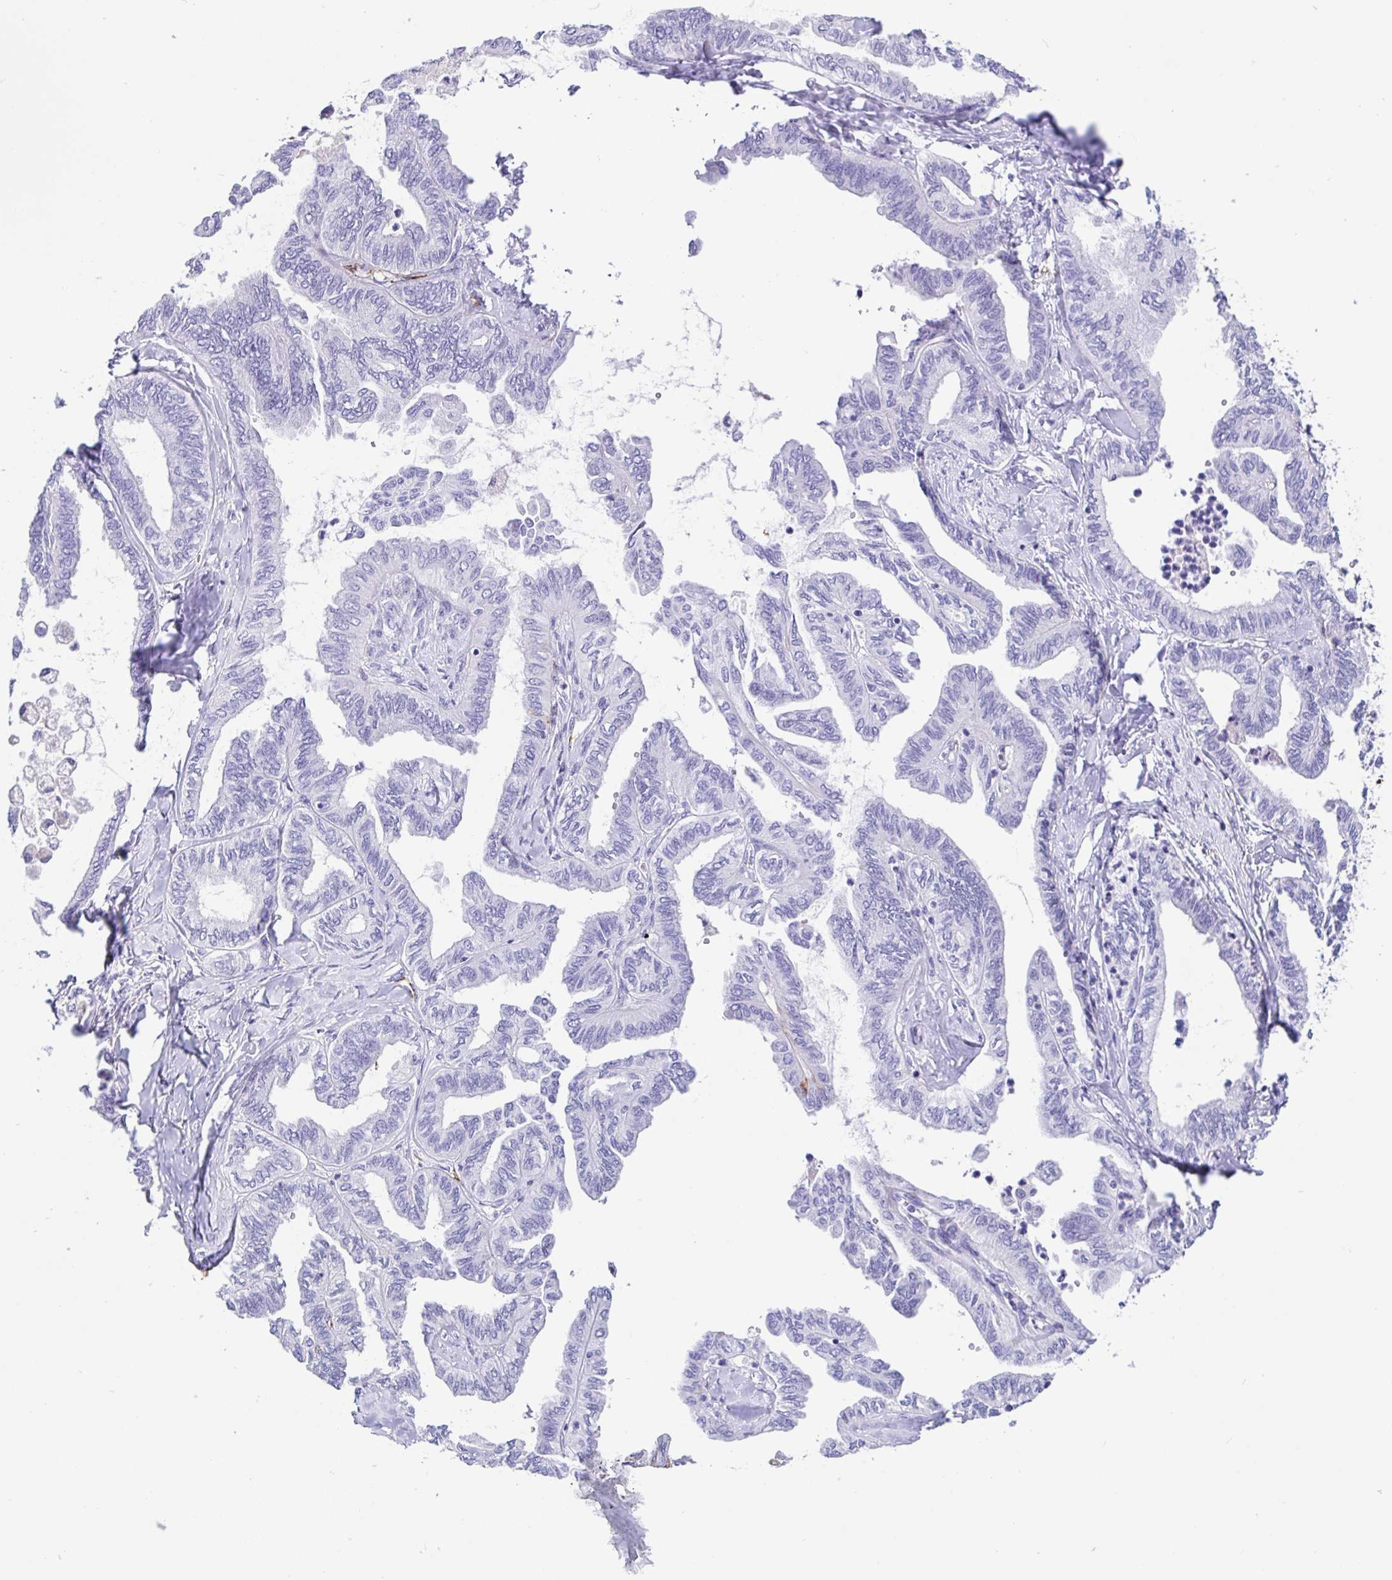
{"staining": {"intensity": "strong", "quantity": "<25%", "location": "cytoplasmic/membranous"}, "tissue": "ovarian cancer", "cell_type": "Tumor cells", "image_type": "cancer", "snomed": [{"axis": "morphology", "description": "Carcinoma, endometroid"}, {"axis": "topography", "description": "Ovary"}], "caption": "Ovarian cancer (endometroid carcinoma) was stained to show a protein in brown. There is medium levels of strong cytoplasmic/membranous expression in about <25% of tumor cells.", "gene": "MAOA", "patient": {"sex": "female", "age": 70}}